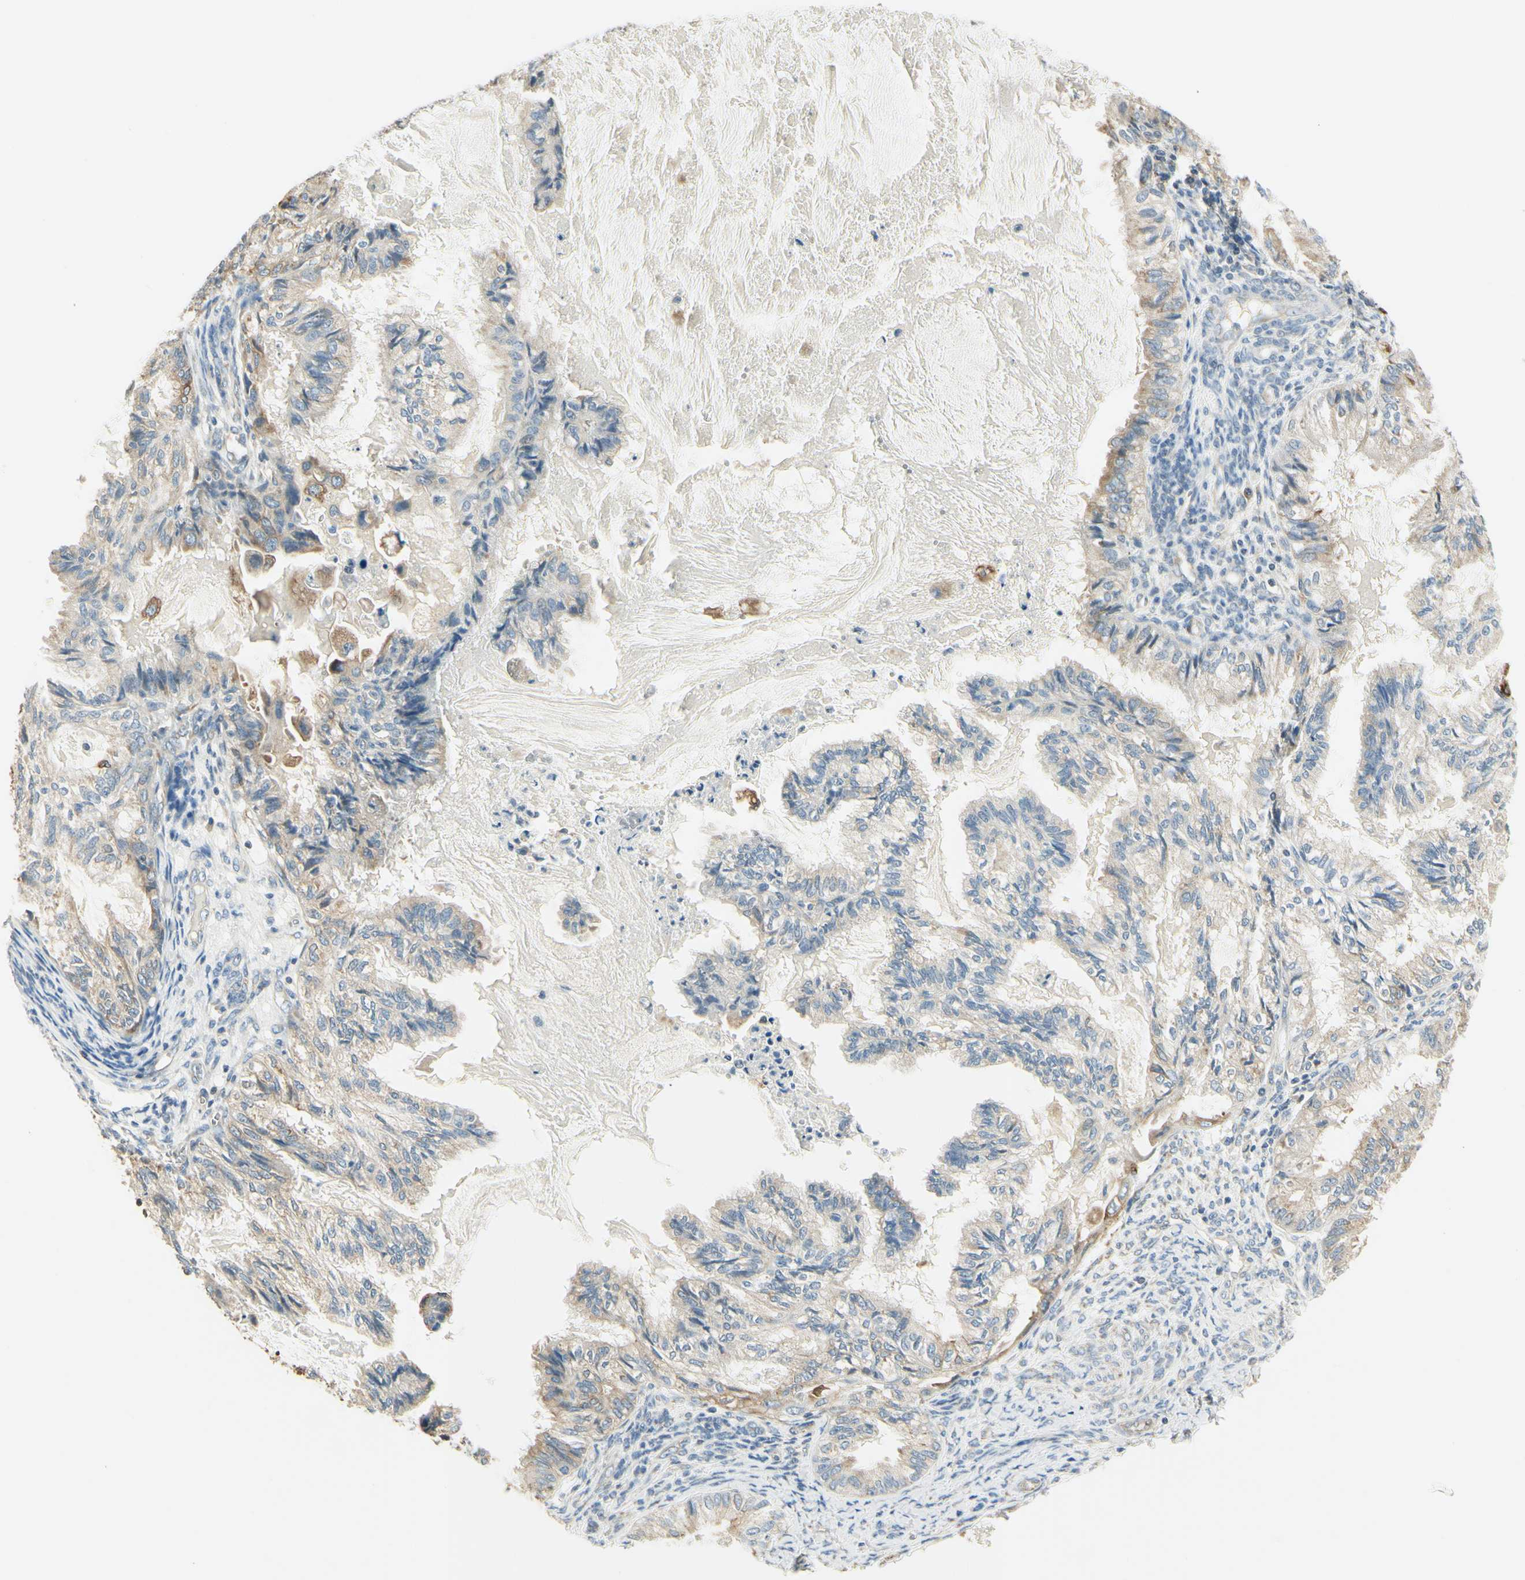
{"staining": {"intensity": "weak", "quantity": ">75%", "location": "cytoplasmic/membranous"}, "tissue": "cervical cancer", "cell_type": "Tumor cells", "image_type": "cancer", "snomed": [{"axis": "morphology", "description": "Normal tissue, NOS"}, {"axis": "morphology", "description": "Adenocarcinoma, NOS"}, {"axis": "topography", "description": "Cervix"}, {"axis": "topography", "description": "Endometrium"}], "caption": "Brown immunohistochemical staining in human adenocarcinoma (cervical) shows weak cytoplasmic/membranous expression in approximately >75% of tumor cells.", "gene": "IGDCC4", "patient": {"sex": "female", "age": 86}}